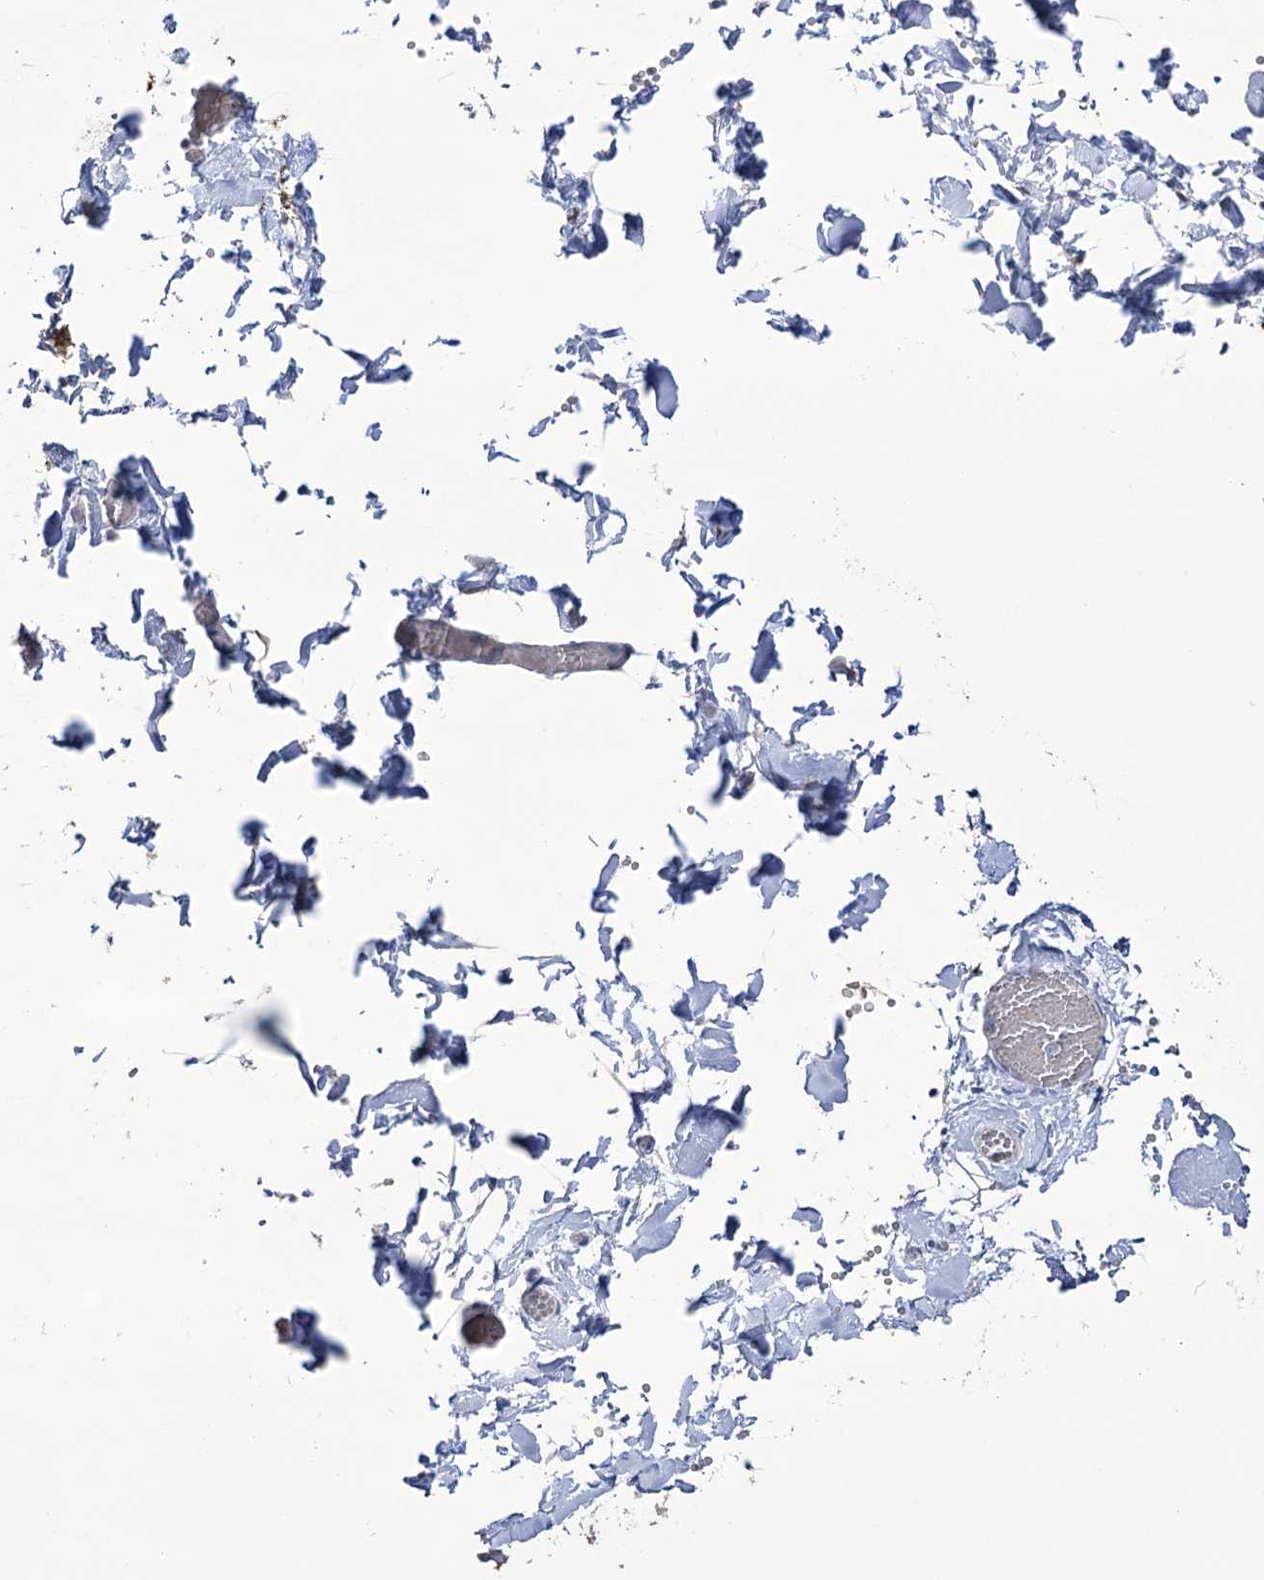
{"staining": {"intensity": "negative", "quantity": "none", "location": "none"}, "tissue": "adipose tissue", "cell_type": "Adipocytes", "image_type": "normal", "snomed": [{"axis": "morphology", "description": "Normal tissue, NOS"}, {"axis": "topography", "description": "Gallbladder"}, {"axis": "topography", "description": "Peripheral nerve tissue"}], "caption": "Immunohistochemistry of normal human adipose tissue exhibits no staining in adipocytes.", "gene": "TRIM71", "patient": {"sex": "male", "age": 38}}